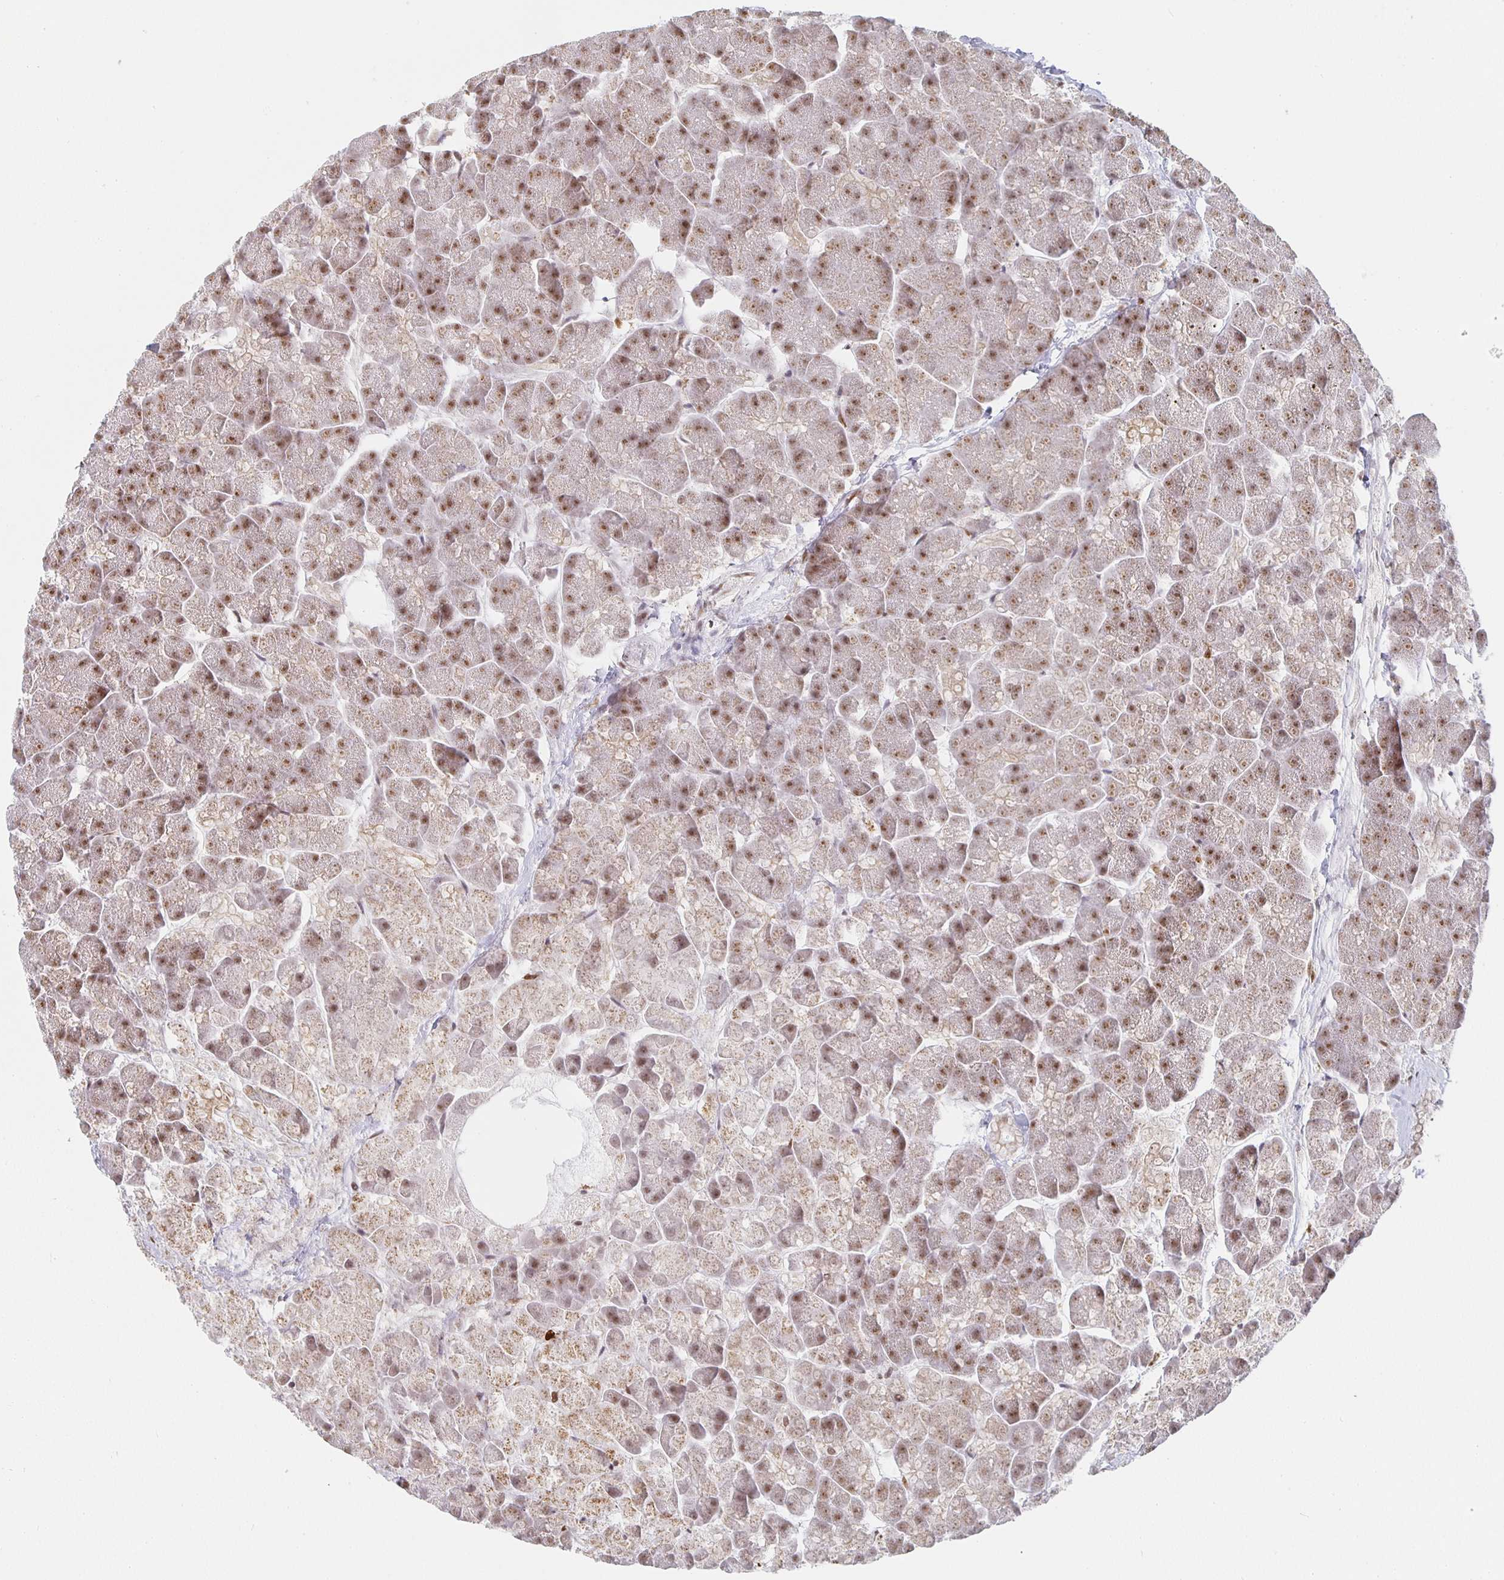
{"staining": {"intensity": "moderate", "quantity": ">75%", "location": "nuclear"}, "tissue": "pancreas", "cell_type": "Exocrine glandular cells", "image_type": "normal", "snomed": [{"axis": "morphology", "description": "Normal tissue, NOS"}, {"axis": "topography", "description": "Pancreas"}, {"axis": "topography", "description": "Peripheral nerve tissue"}], "caption": "IHC micrograph of unremarkable pancreas: human pancreas stained using IHC reveals medium levels of moderate protein expression localized specifically in the nuclear of exocrine glandular cells, appearing as a nuclear brown color.", "gene": "SMARCA2", "patient": {"sex": "male", "age": 54}}